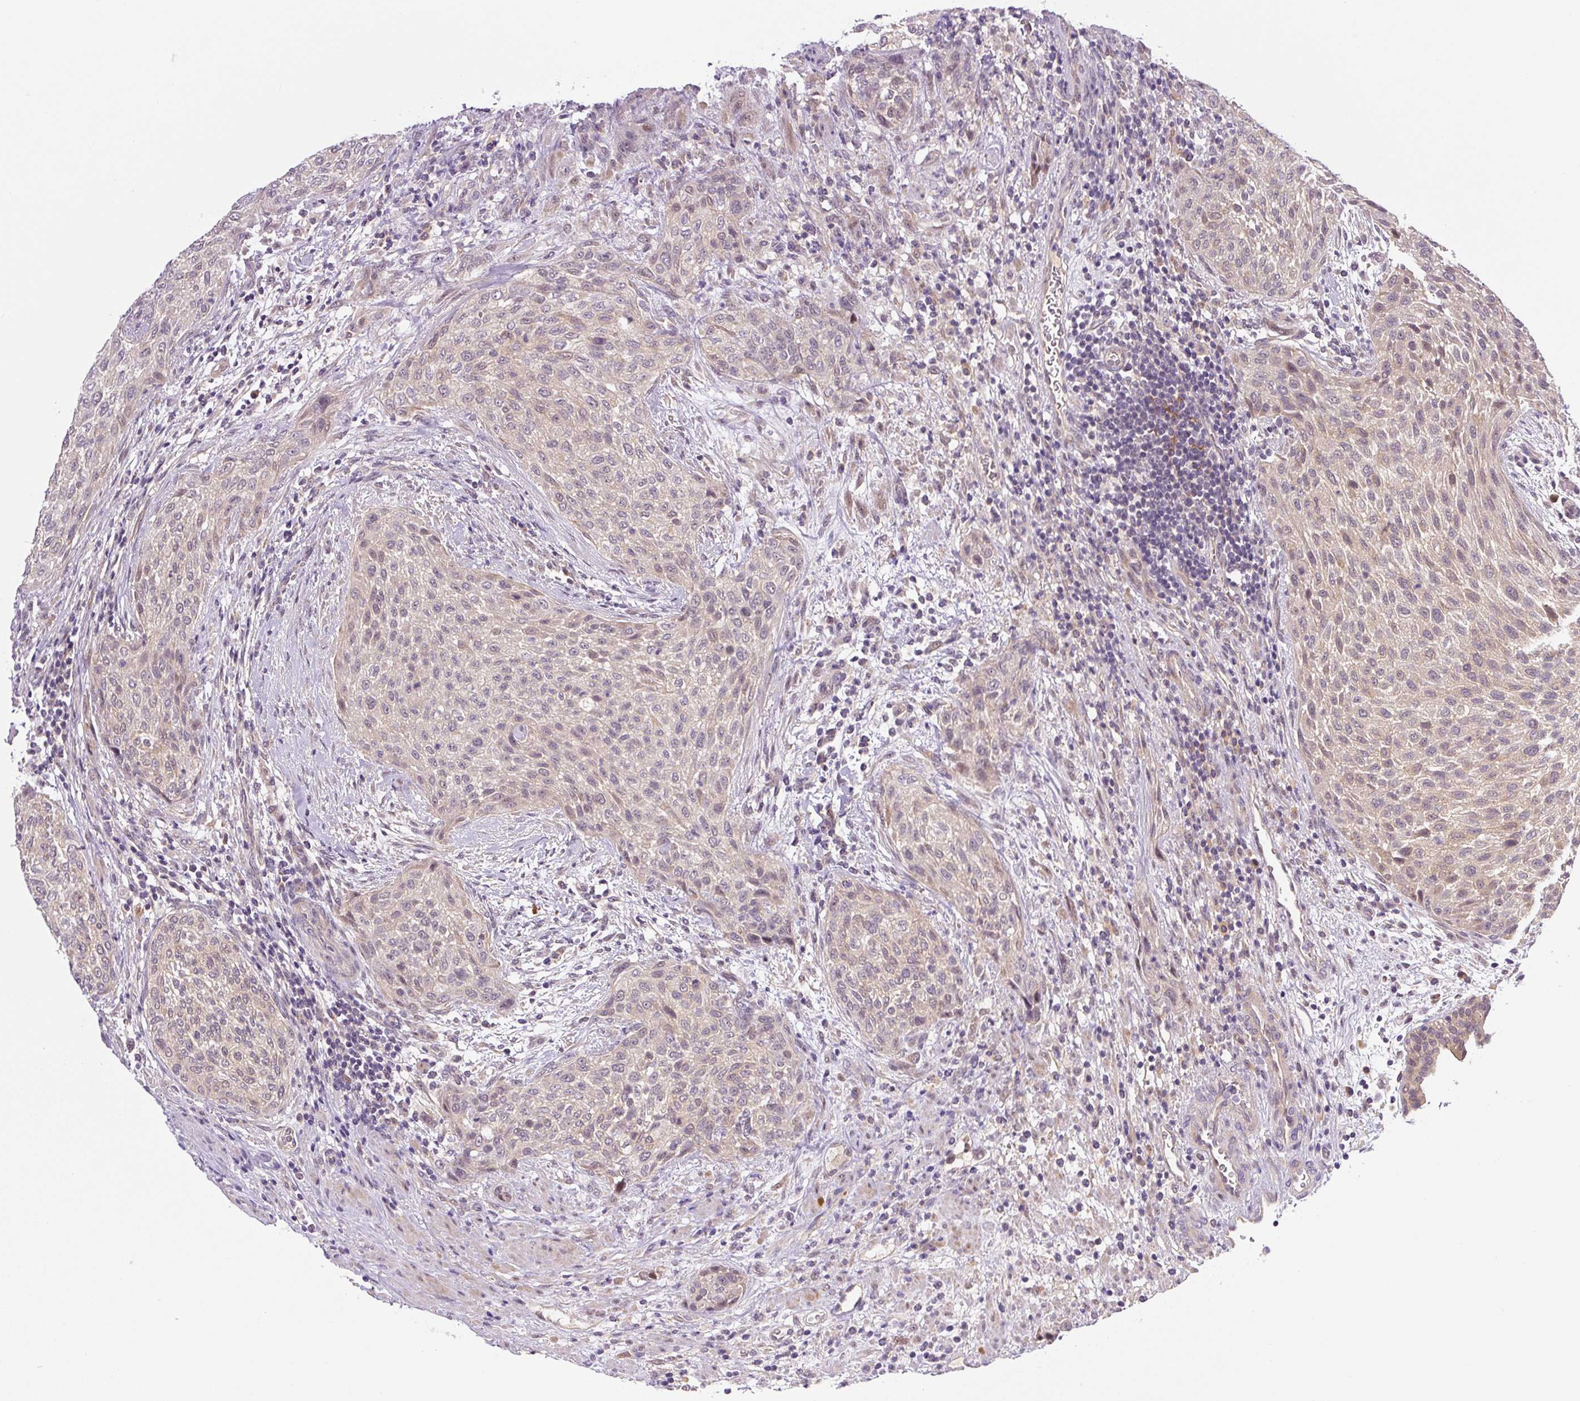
{"staining": {"intensity": "weak", "quantity": "<25%", "location": "cytoplasmic/membranous"}, "tissue": "urothelial cancer", "cell_type": "Tumor cells", "image_type": "cancer", "snomed": [{"axis": "morphology", "description": "Urothelial carcinoma, High grade"}, {"axis": "topography", "description": "Urinary bladder"}], "caption": "DAB immunohistochemical staining of human urothelial cancer displays no significant positivity in tumor cells. (DAB (3,3'-diaminobenzidine) immunohistochemistry (IHC) with hematoxylin counter stain).", "gene": "PRKAA2", "patient": {"sex": "male", "age": 35}}